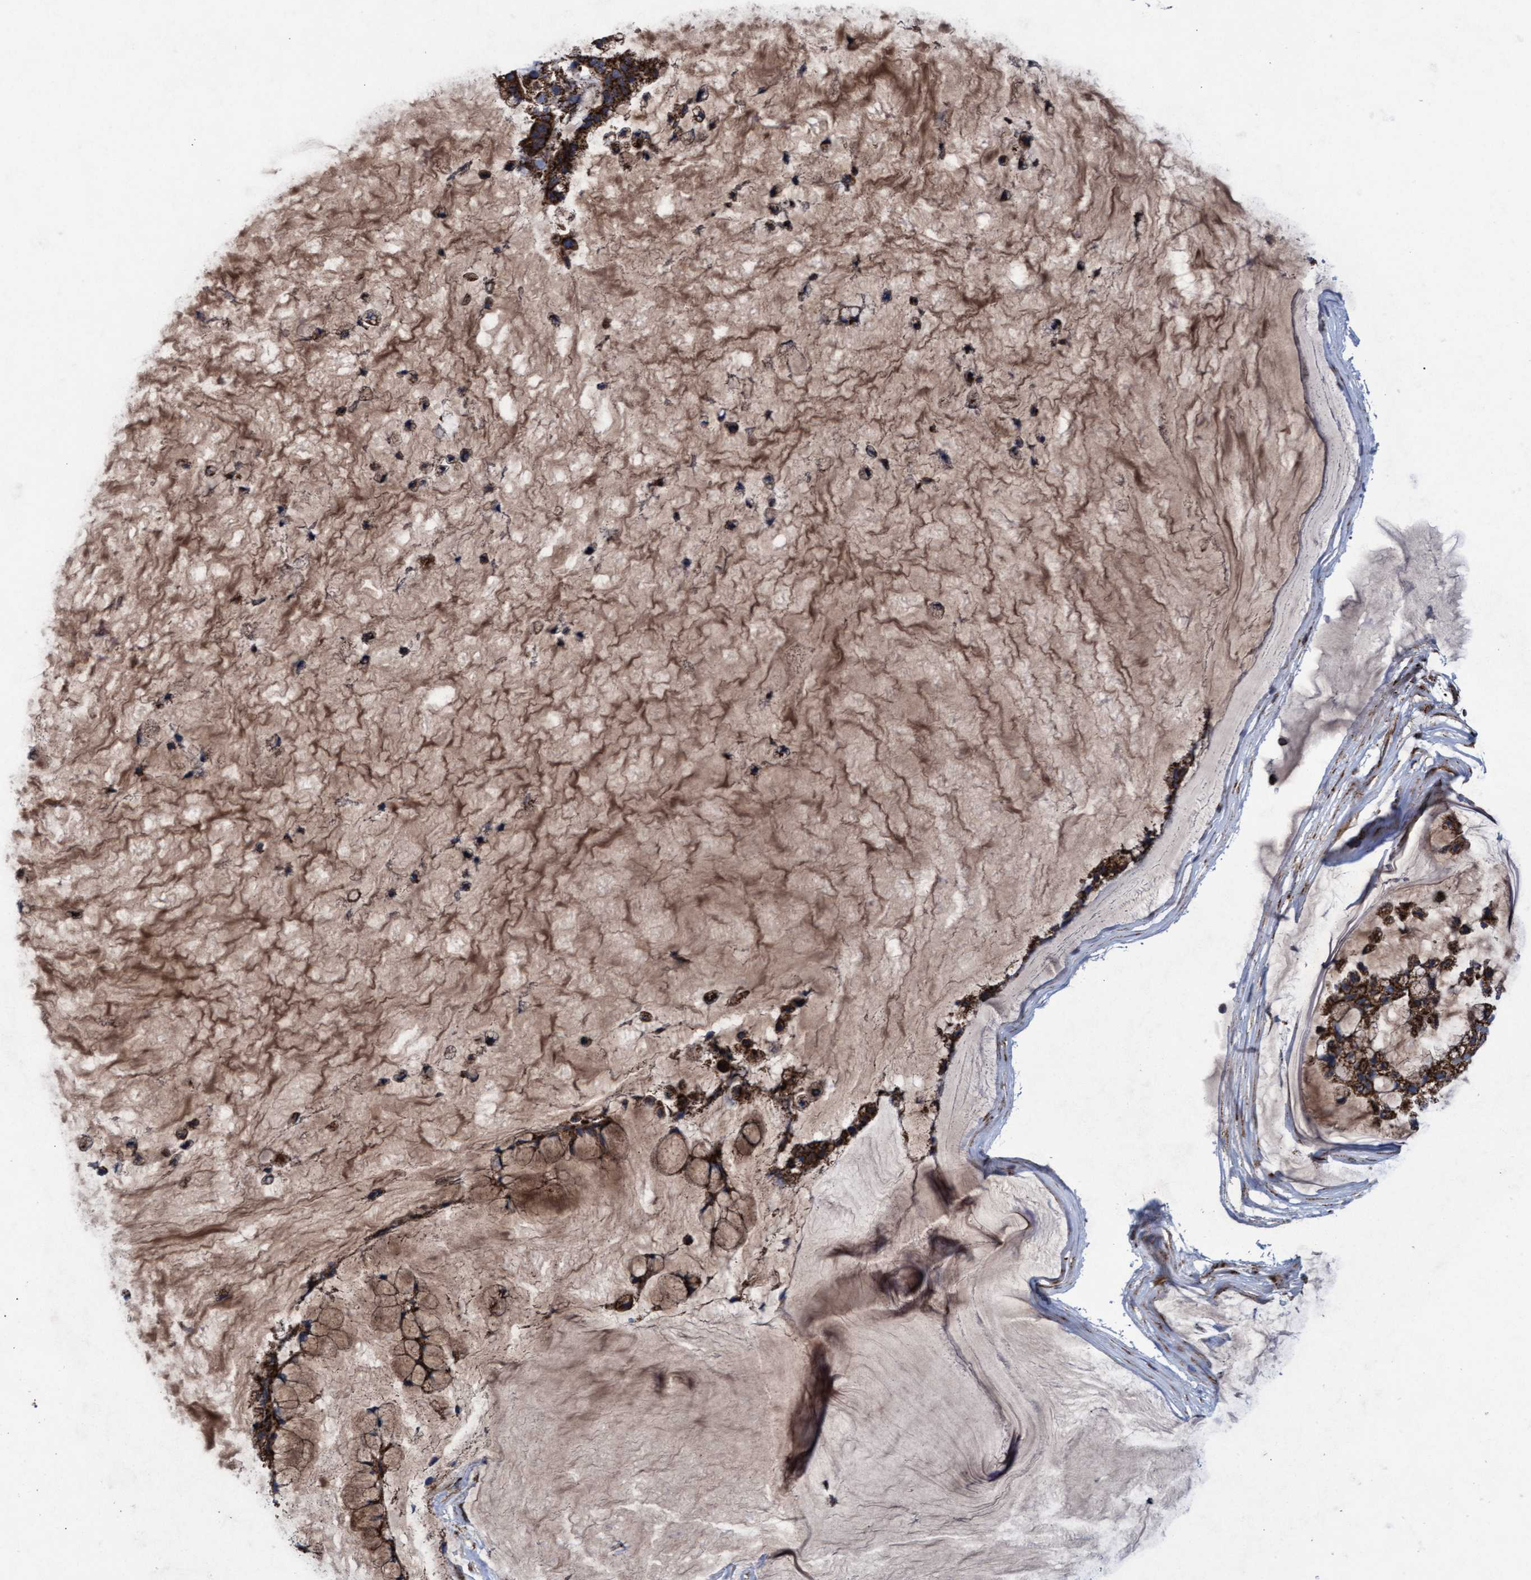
{"staining": {"intensity": "strong", "quantity": ">75%", "location": "cytoplasmic/membranous"}, "tissue": "ovarian cancer", "cell_type": "Tumor cells", "image_type": "cancer", "snomed": [{"axis": "morphology", "description": "Cystadenocarcinoma, mucinous, NOS"}, {"axis": "topography", "description": "Ovary"}], "caption": "The image reveals a brown stain indicating the presence of a protein in the cytoplasmic/membranous of tumor cells in mucinous cystadenocarcinoma (ovarian).", "gene": "MRPL38", "patient": {"sex": "female", "age": 39}}